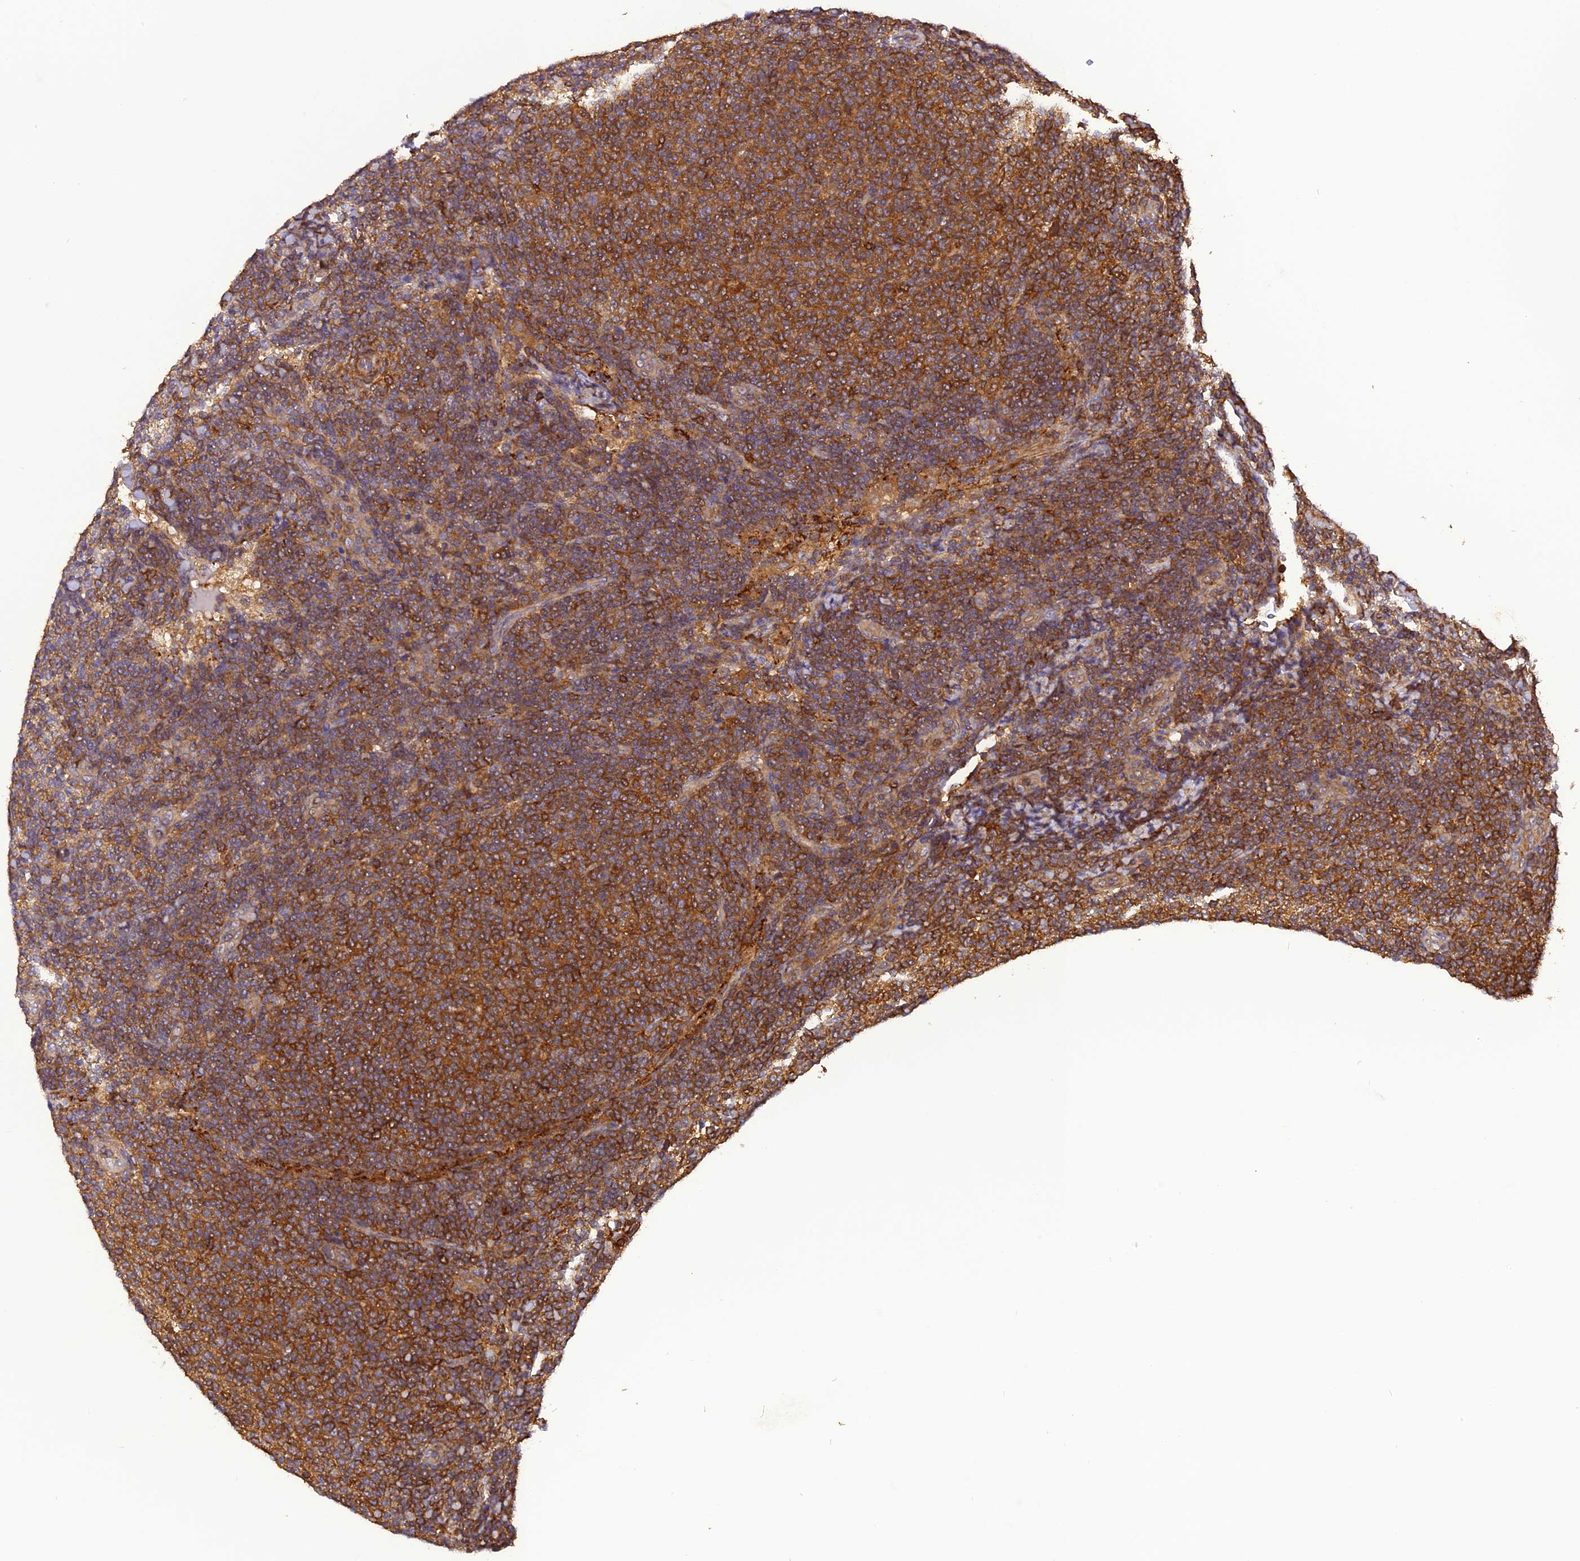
{"staining": {"intensity": "moderate", "quantity": ">75%", "location": "cytoplasmic/membranous"}, "tissue": "lymphoma", "cell_type": "Tumor cells", "image_type": "cancer", "snomed": [{"axis": "morphology", "description": "Malignant lymphoma, non-Hodgkin's type, Low grade"}, {"axis": "topography", "description": "Lymph node"}], "caption": "Approximately >75% of tumor cells in human low-grade malignant lymphoma, non-Hodgkin's type reveal moderate cytoplasmic/membranous protein positivity as visualized by brown immunohistochemical staining.", "gene": "STOML1", "patient": {"sex": "male", "age": 66}}